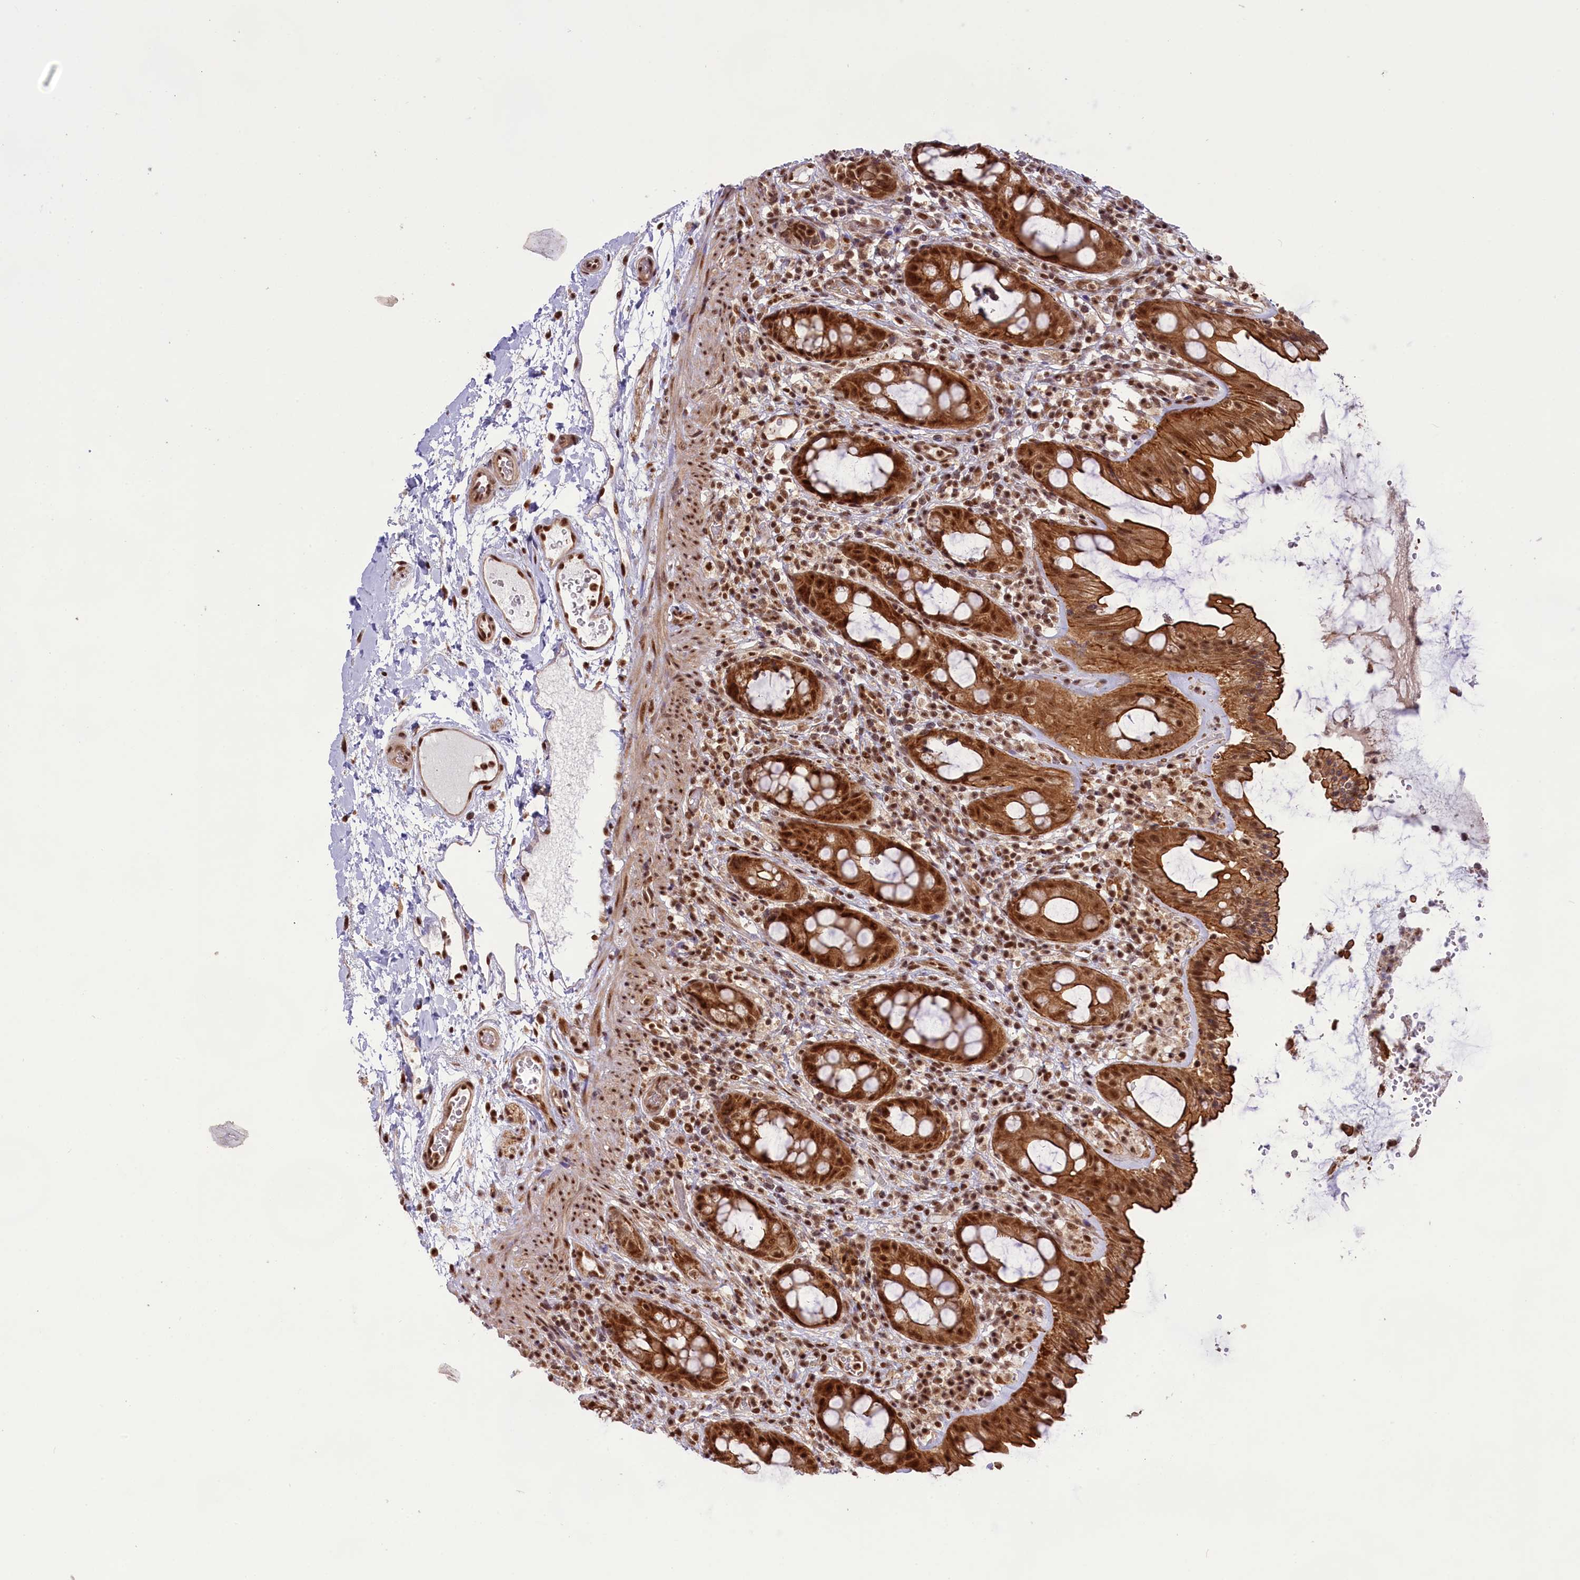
{"staining": {"intensity": "strong", "quantity": ">75%", "location": "cytoplasmic/membranous,nuclear"}, "tissue": "rectum", "cell_type": "Glandular cells", "image_type": "normal", "snomed": [{"axis": "morphology", "description": "Normal tissue, NOS"}, {"axis": "topography", "description": "Rectum"}], "caption": "A high-resolution photomicrograph shows IHC staining of unremarkable rectum, which demonstrates strong cytoplasmic/membranous,nuclear positivity in about >75% of glandular cells.", "gene": "CARD8", "patient": {"sex": "female", "age": 57}}